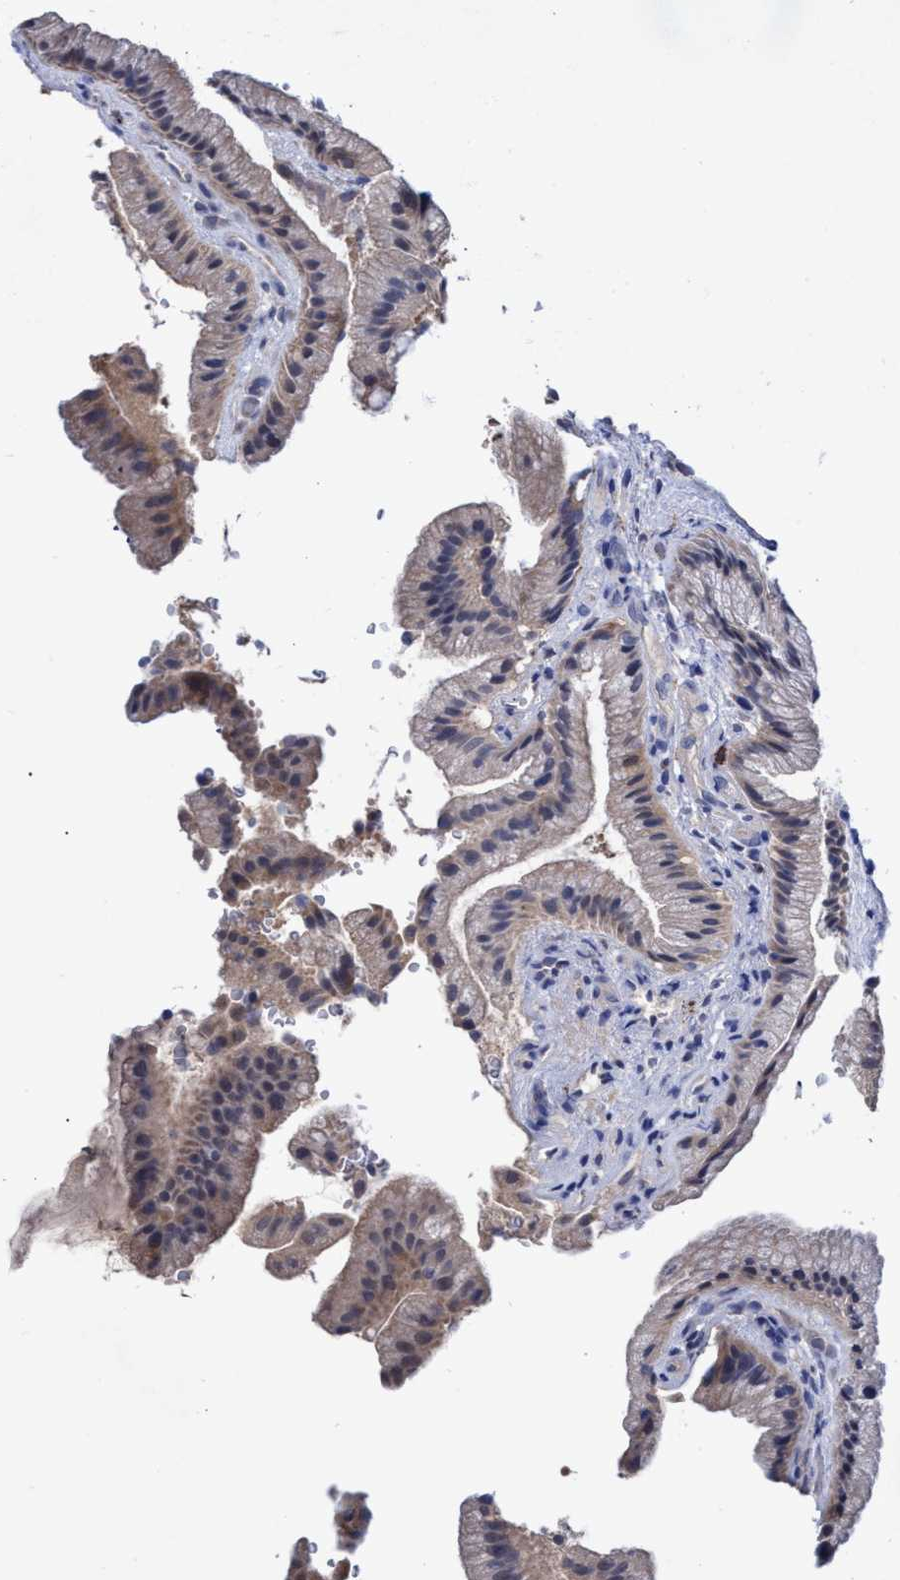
{"staining": {"intensity": "moderate", "quantity": ">75%", "location": "cytoplasmic/membranous"}, "tissue": "gallbladder", "cell_type": "Glandular cells", "image_type": "normal", "snomed": [{"axis": "morphology", "description": "Normal tissue, NOS"}, {"axis": "topography", "description": "Gallbladder"}], "caption": "About >75% of glandular cells in normal human gallbladder exhibit moderate cytoplasmic/membranous protein positivity as visualized by brown immunohistochemical staining.", "gene": "SVEP1", "patient": {"sex": "male", "age": 49}}